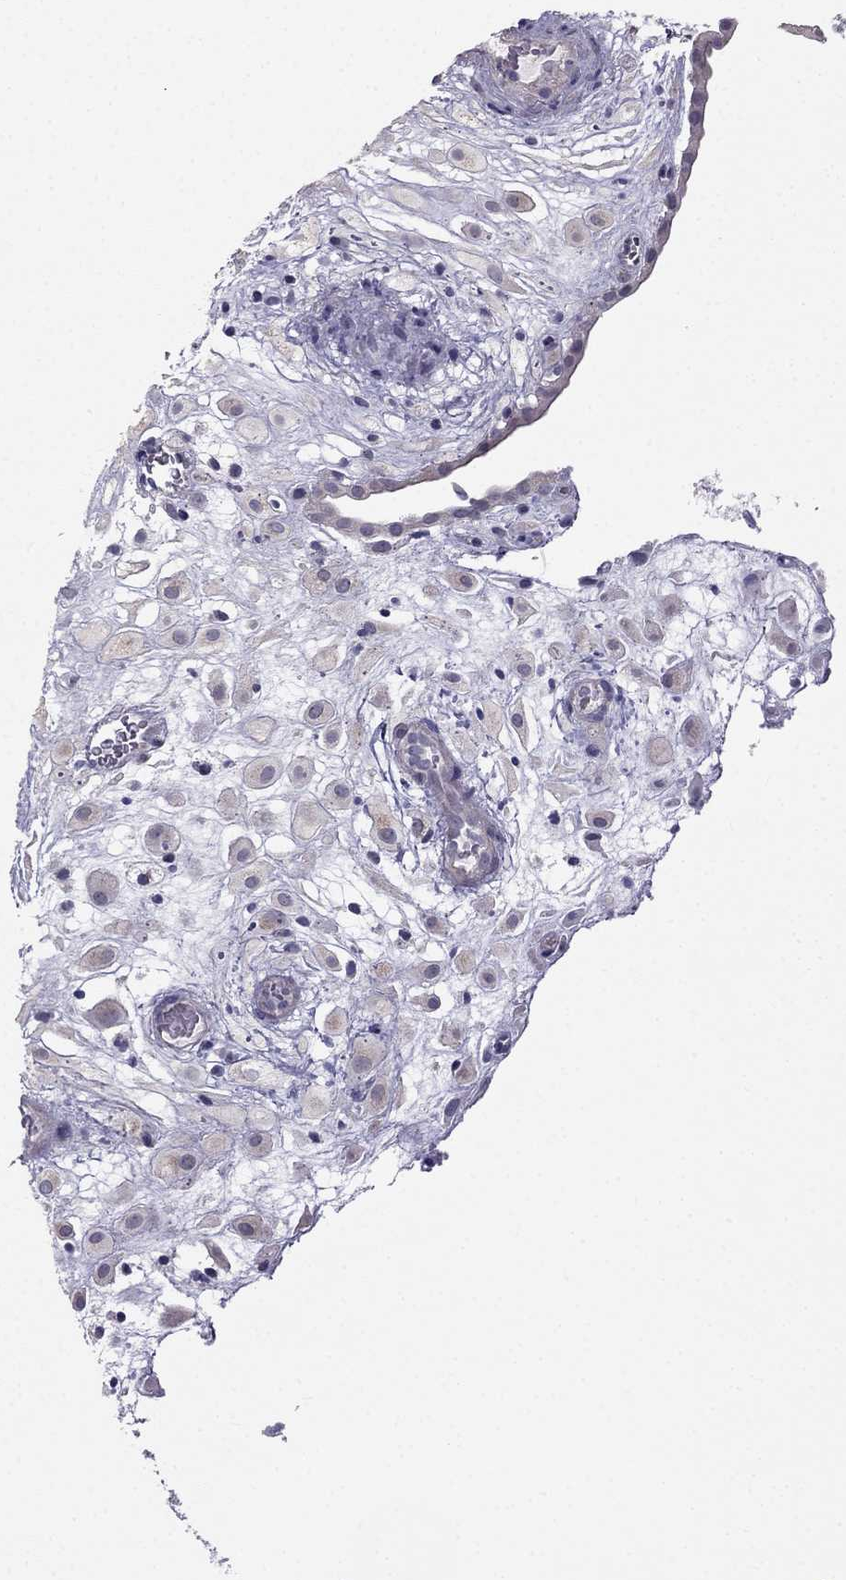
{"staining": {"intensity": "negative", "quantity": "none", "location": "none"}, "tissue": "placenta", "cell_type": "Decidual cells", "image_type": "normal", "snomed": [{"axis": "morphology", "description": "Normal tissue, NOS"}, {"axis": "topography", "description": "Placenta"}], "caption": "The IHC image has no significant expression in decidual cells of placenta. Brightfield microscopy of IHC stained with DAB (brown) and hematoxylin (blue), captured at high magnification.", "gene": "HSFX1", "patient": {"sex": "female", "age": 24}}